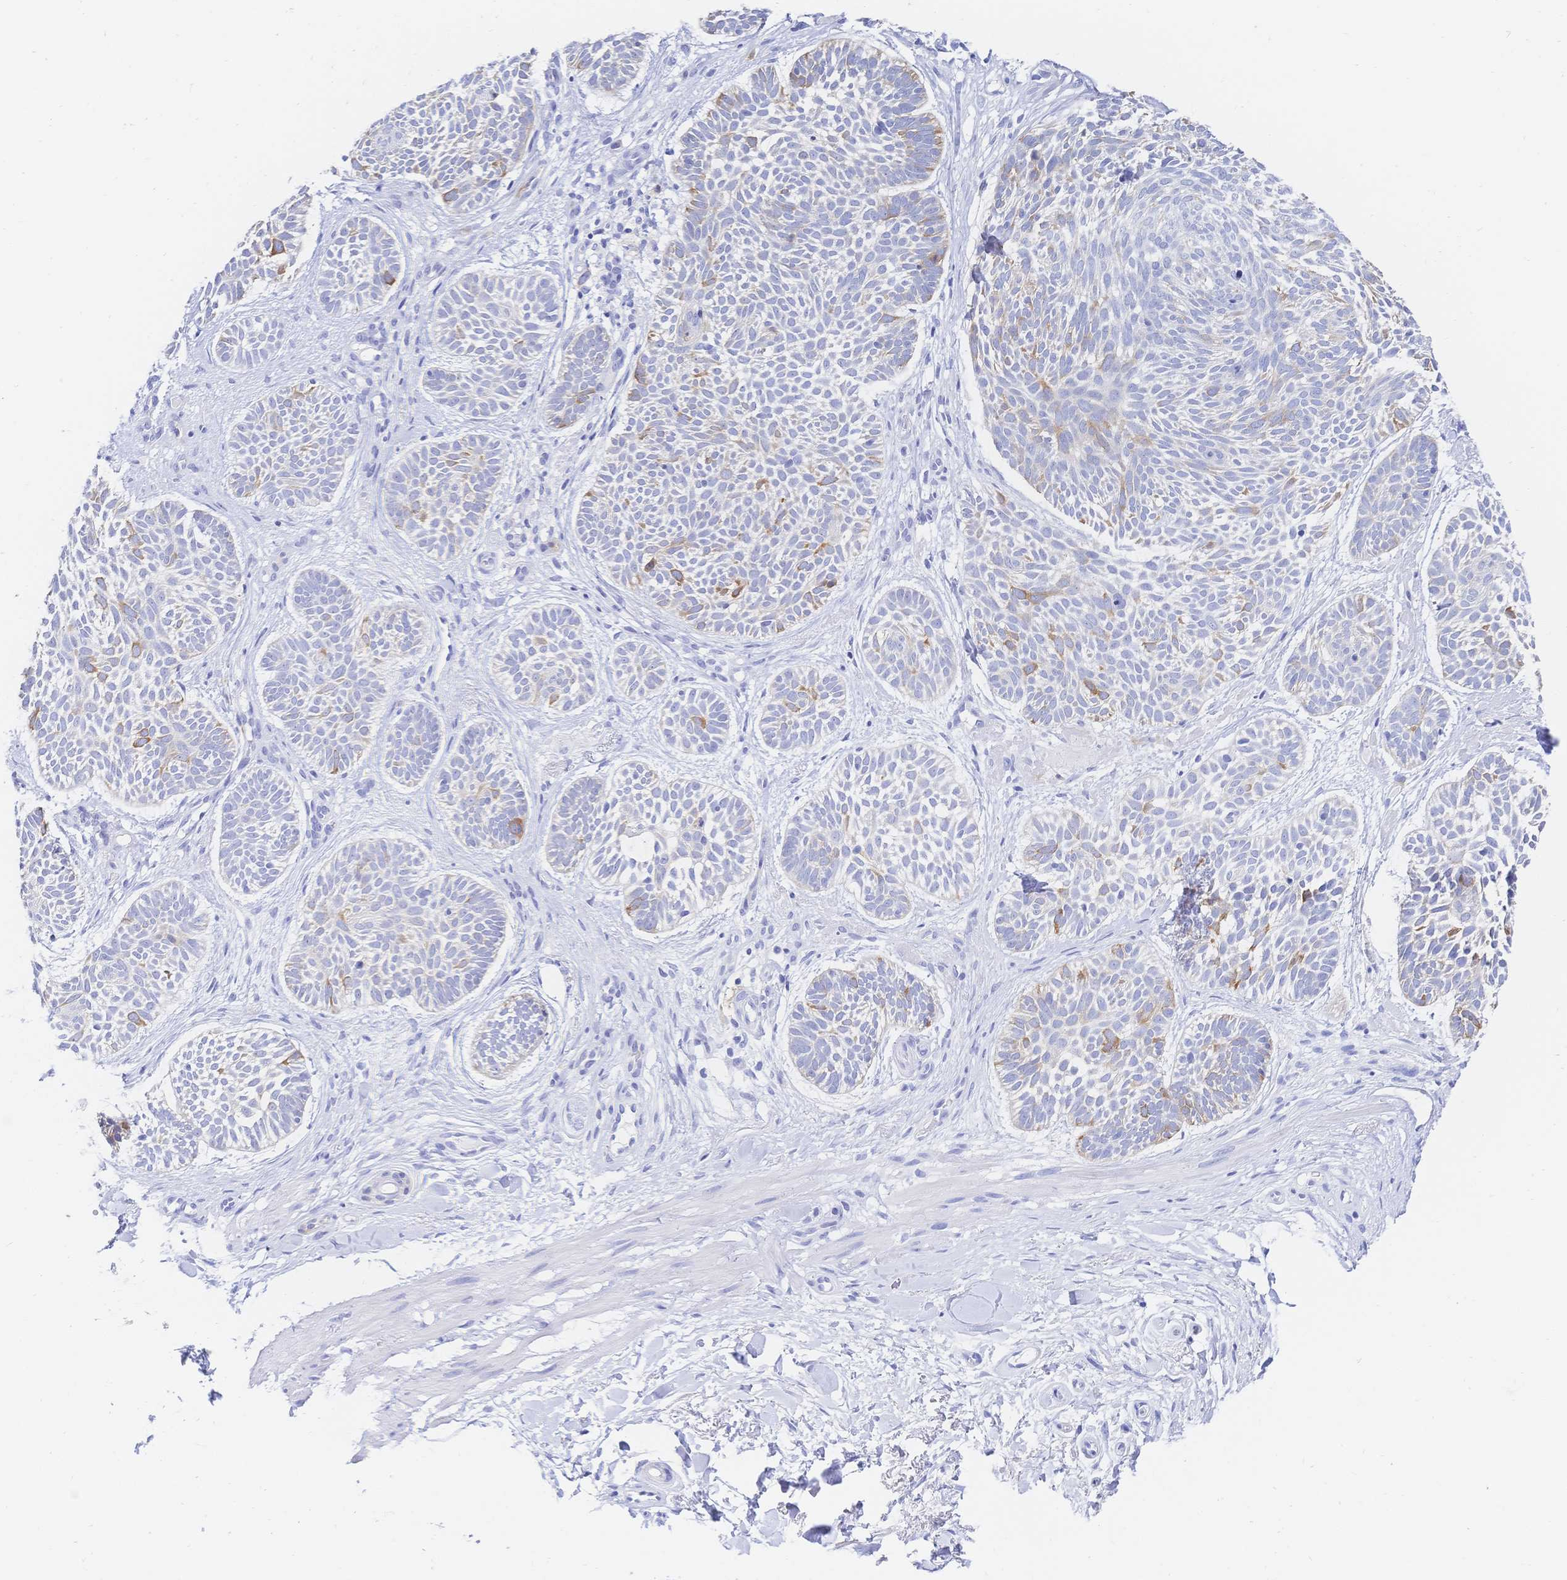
{"staining": {"intensity": "weak", "quantity": "<25%", "location": "cytoplasmic/membranous"}, "tissue": "skin cancer", "cell_type": "Tumor cells", "image_type": "cancer", "snomed": [{"axis": "morphology", "description": "Basal cell carcinoma"}, {"axis": "topography", "description": "Skin"}], "caption": "Immunohistochemistry (IHC) micrograph of basal cell carcinoma (skin) stained for a protein (brown), which displays no positivity in tumor cells. Nuclei are stained in blue.", "gene": "RRM1", "patient": {"sex": "male", "age": 89}}